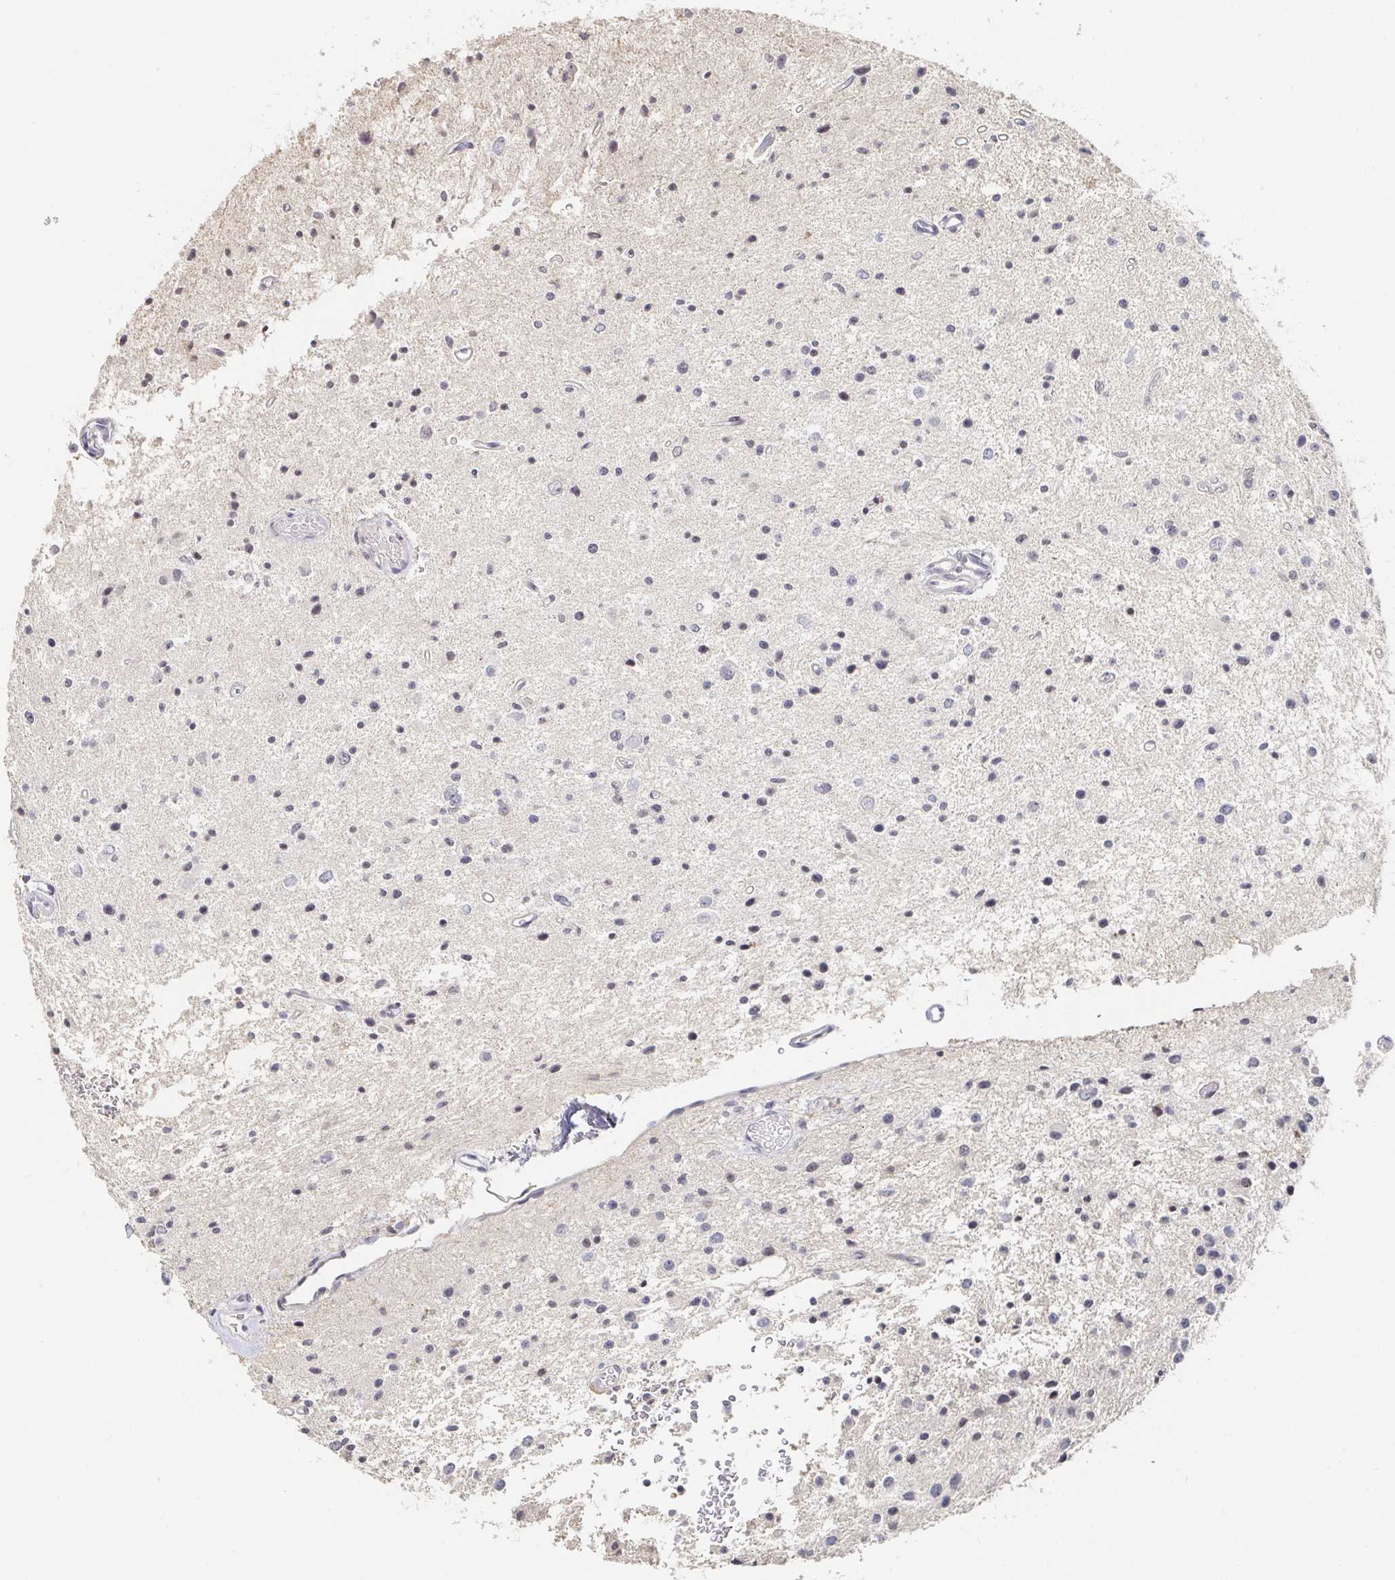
{"staining": {"intensity": "negative", "quantity": "none", "location": "none"}, "tissue": "glioma", "cell_type": "Tumor cells", "image_type": "cancer", "snomed": [{"axis": "morphology", "description": "Glioma, malignant, Low grade"}, {"axis": "topography", "description": "Brain"}], "caption": "An immunohistochemistry (IHC) histopathology image of glioma is shown. There is no staining in tumor cells of glioma.", "gene": "NME9", "patient": {"sex": "male", "age": 43}}